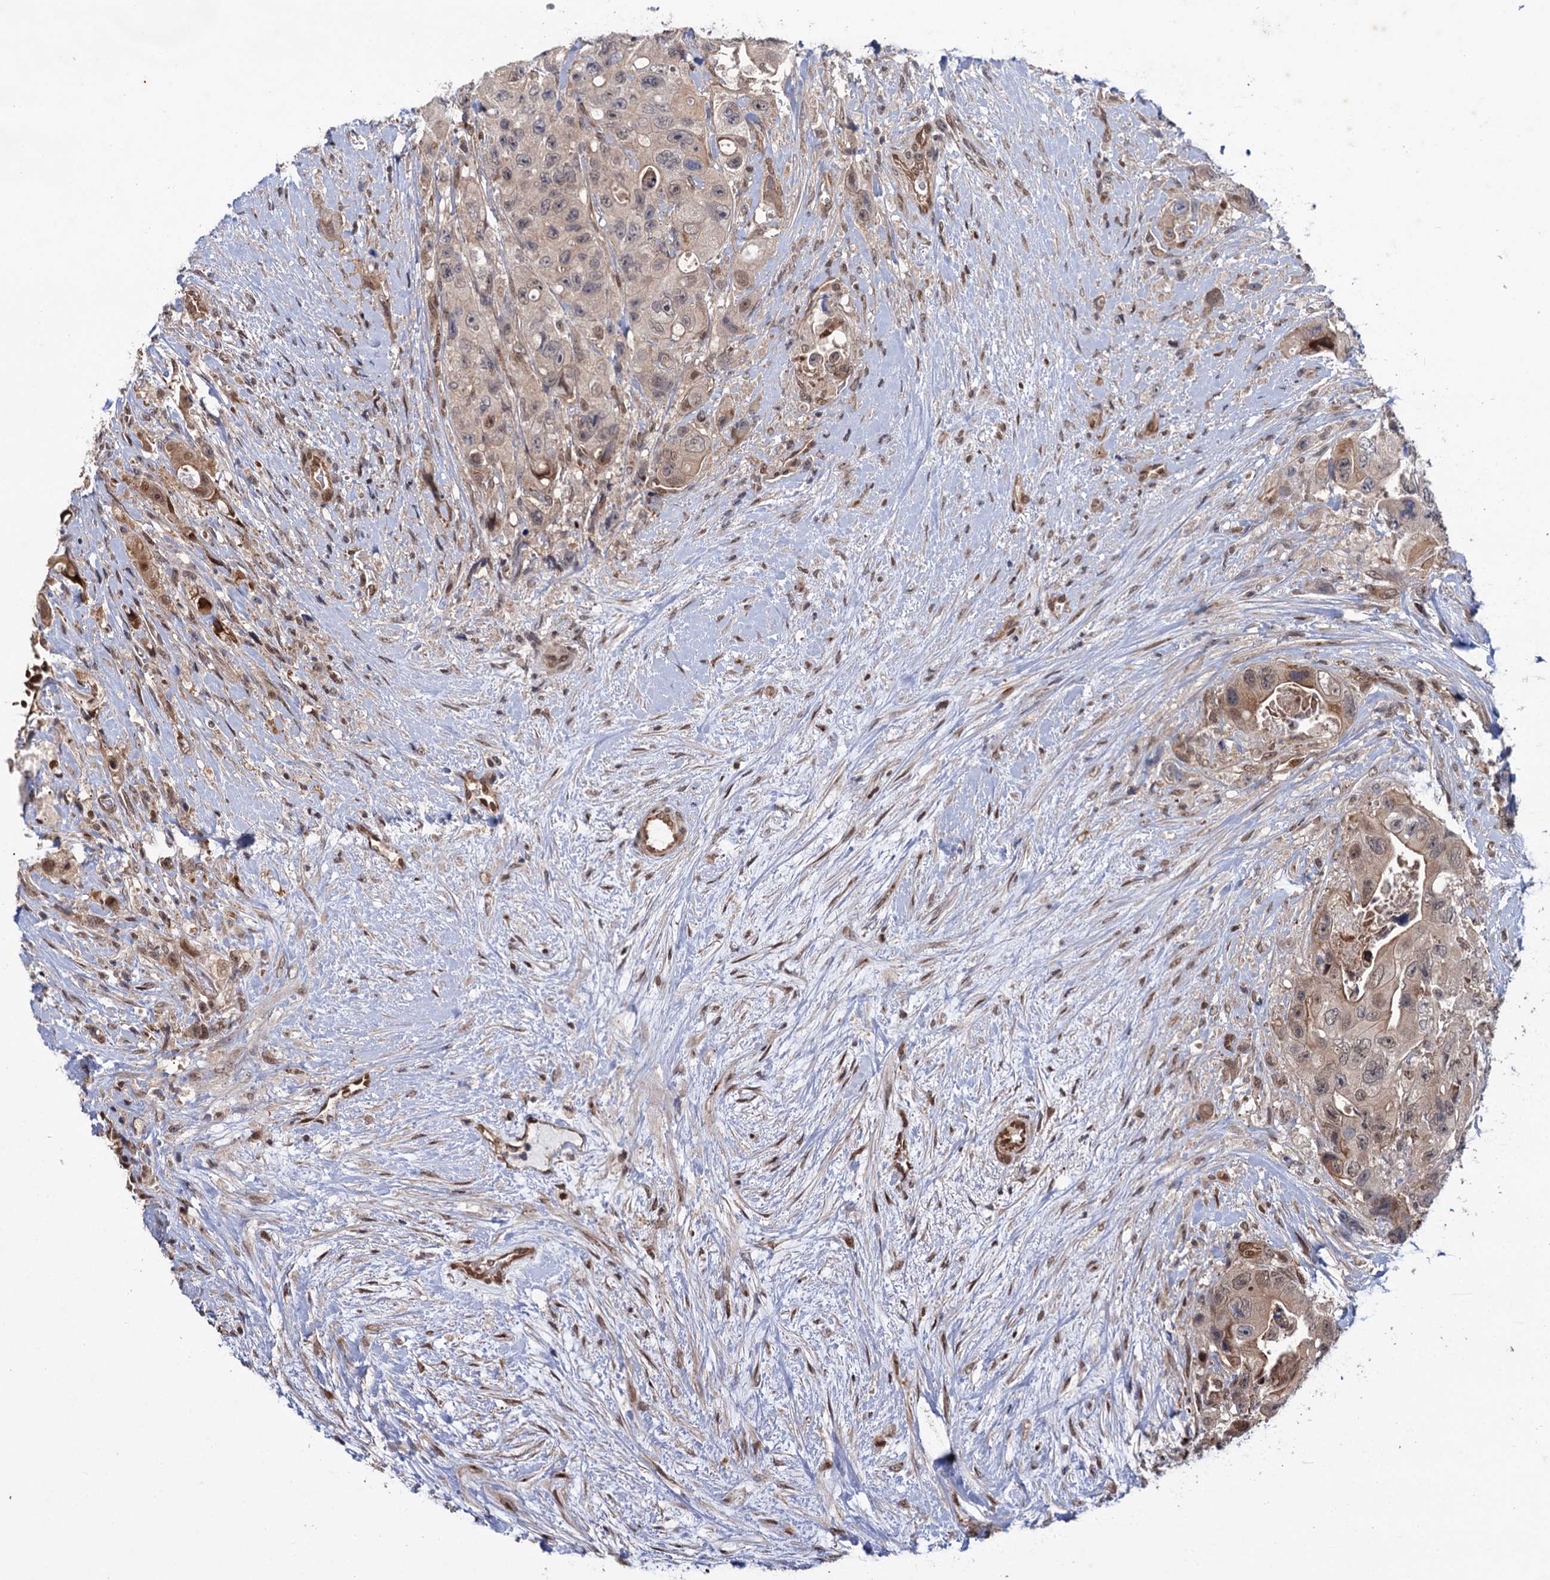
{"staining": {"intensity": "weak", "quantity": ">75%", "location": "cytoplasmic/membranous,nuclear"}, "tissue": "colorectal cancer", "cell_type": "Tumor cells", "image_type": "cancer", "snomed": [{"axis": "morphology", "description": "Adenocarcinoma, NOS"}, {"axis": "topography", "description": "Colon"}], "caption": "Protein analysis of colorectal cancer tissue demonstrates weak cytoplasmic/membranous and nuclear expression in approximately >75% of tumor cells.", "gene": "CDC23", "patient": {"sex": "female", "age": 46}}